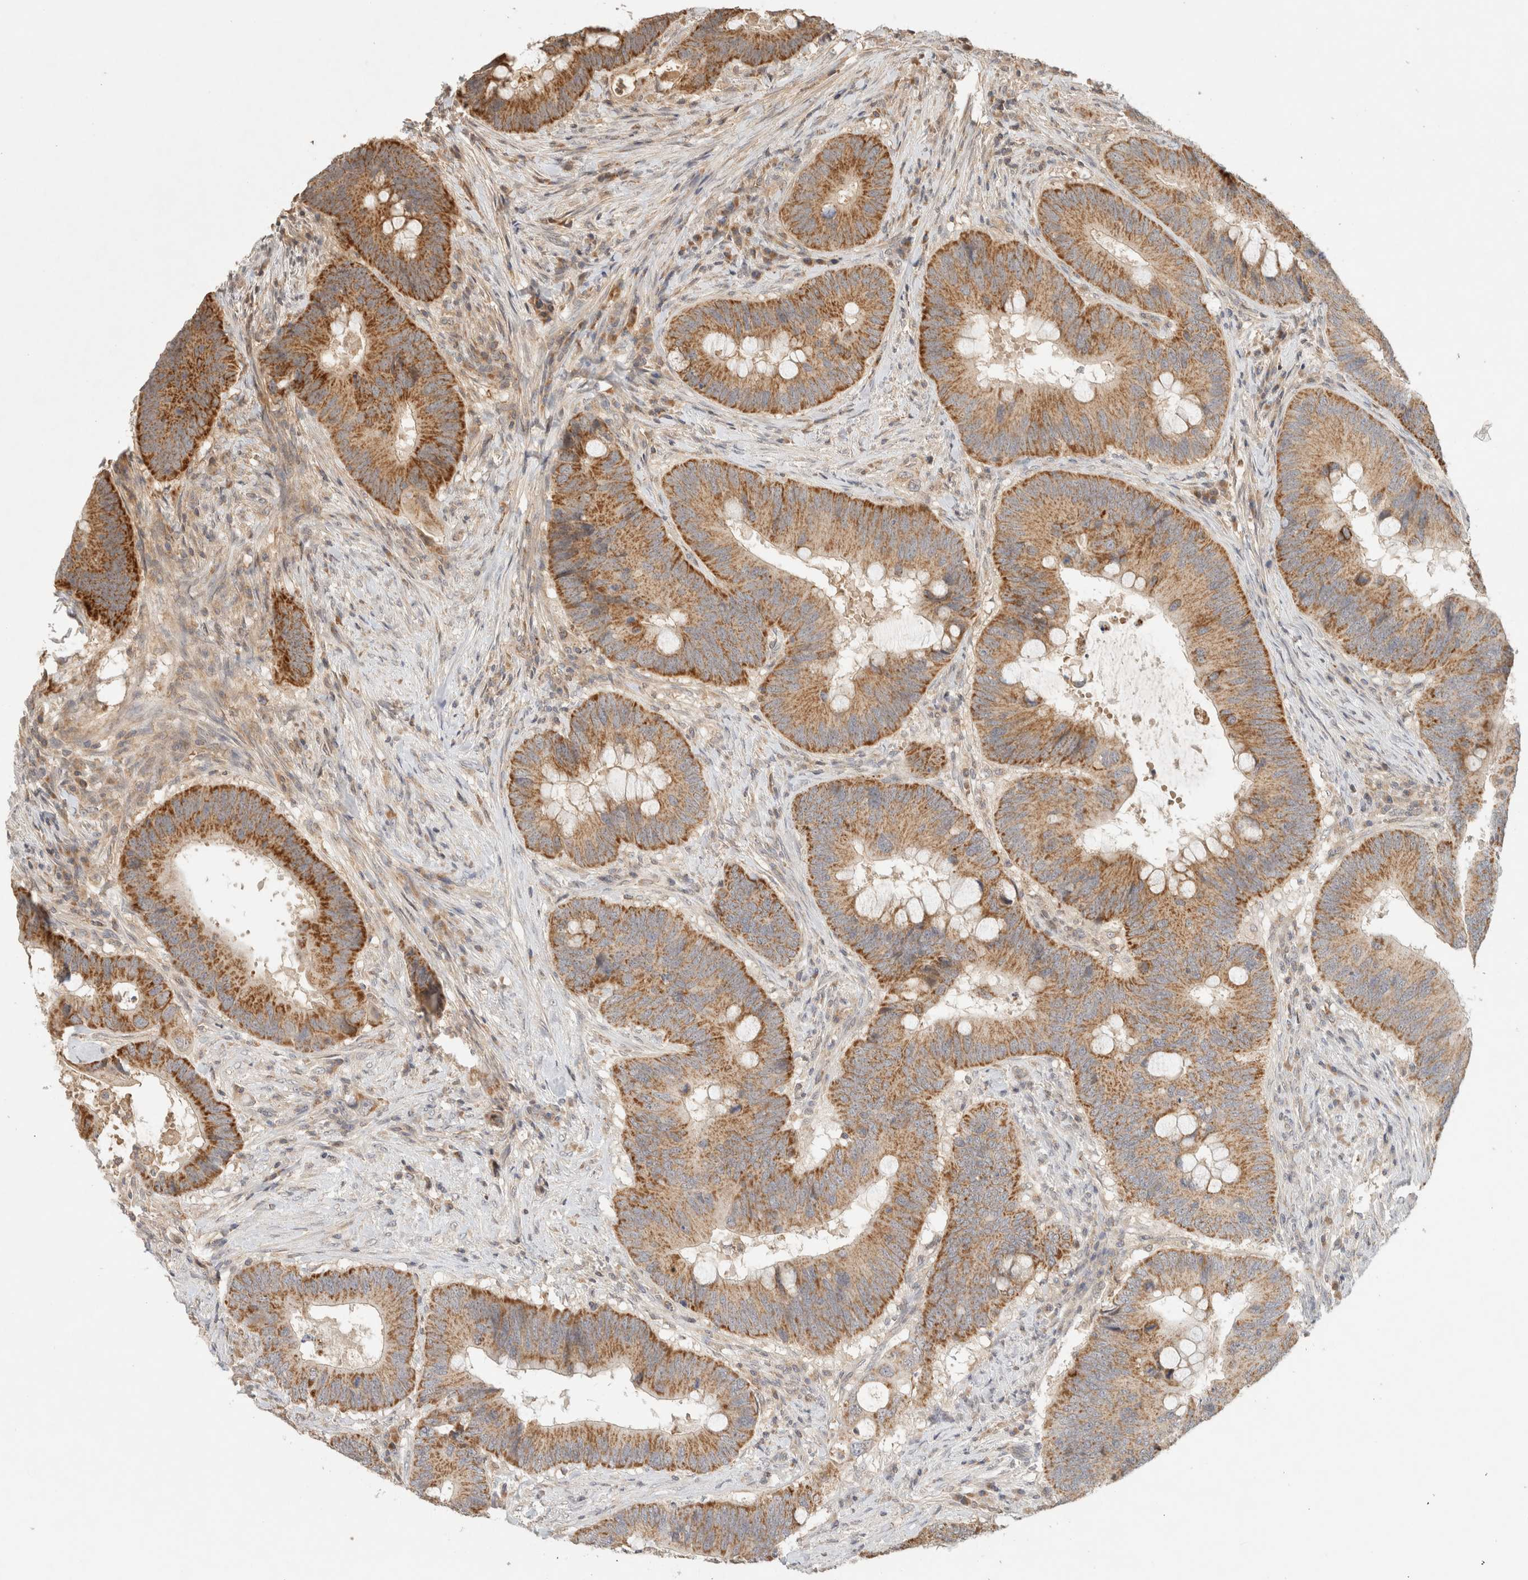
{"staining": {"intensity": "moderate", "quantity": ">75%", "location": "cytoplasmic/membranous"}, "tissue": "colorectal cancer", "cell_type": "Tumor cells", "image_type": "cancer", "snomed": [{"axis": "morphology", "description": "Adenocarcinoma, NOS"}, {"axis": "topography", "description": "Colon"}], "caption": "The immunohistochemical stain labels moderate cytoplasmic/membranous expression in tumor cells of colorectal adenocarcinoma tissue.", "gene": "MRM3", "patient": {"sex": "male", "age": 71}}